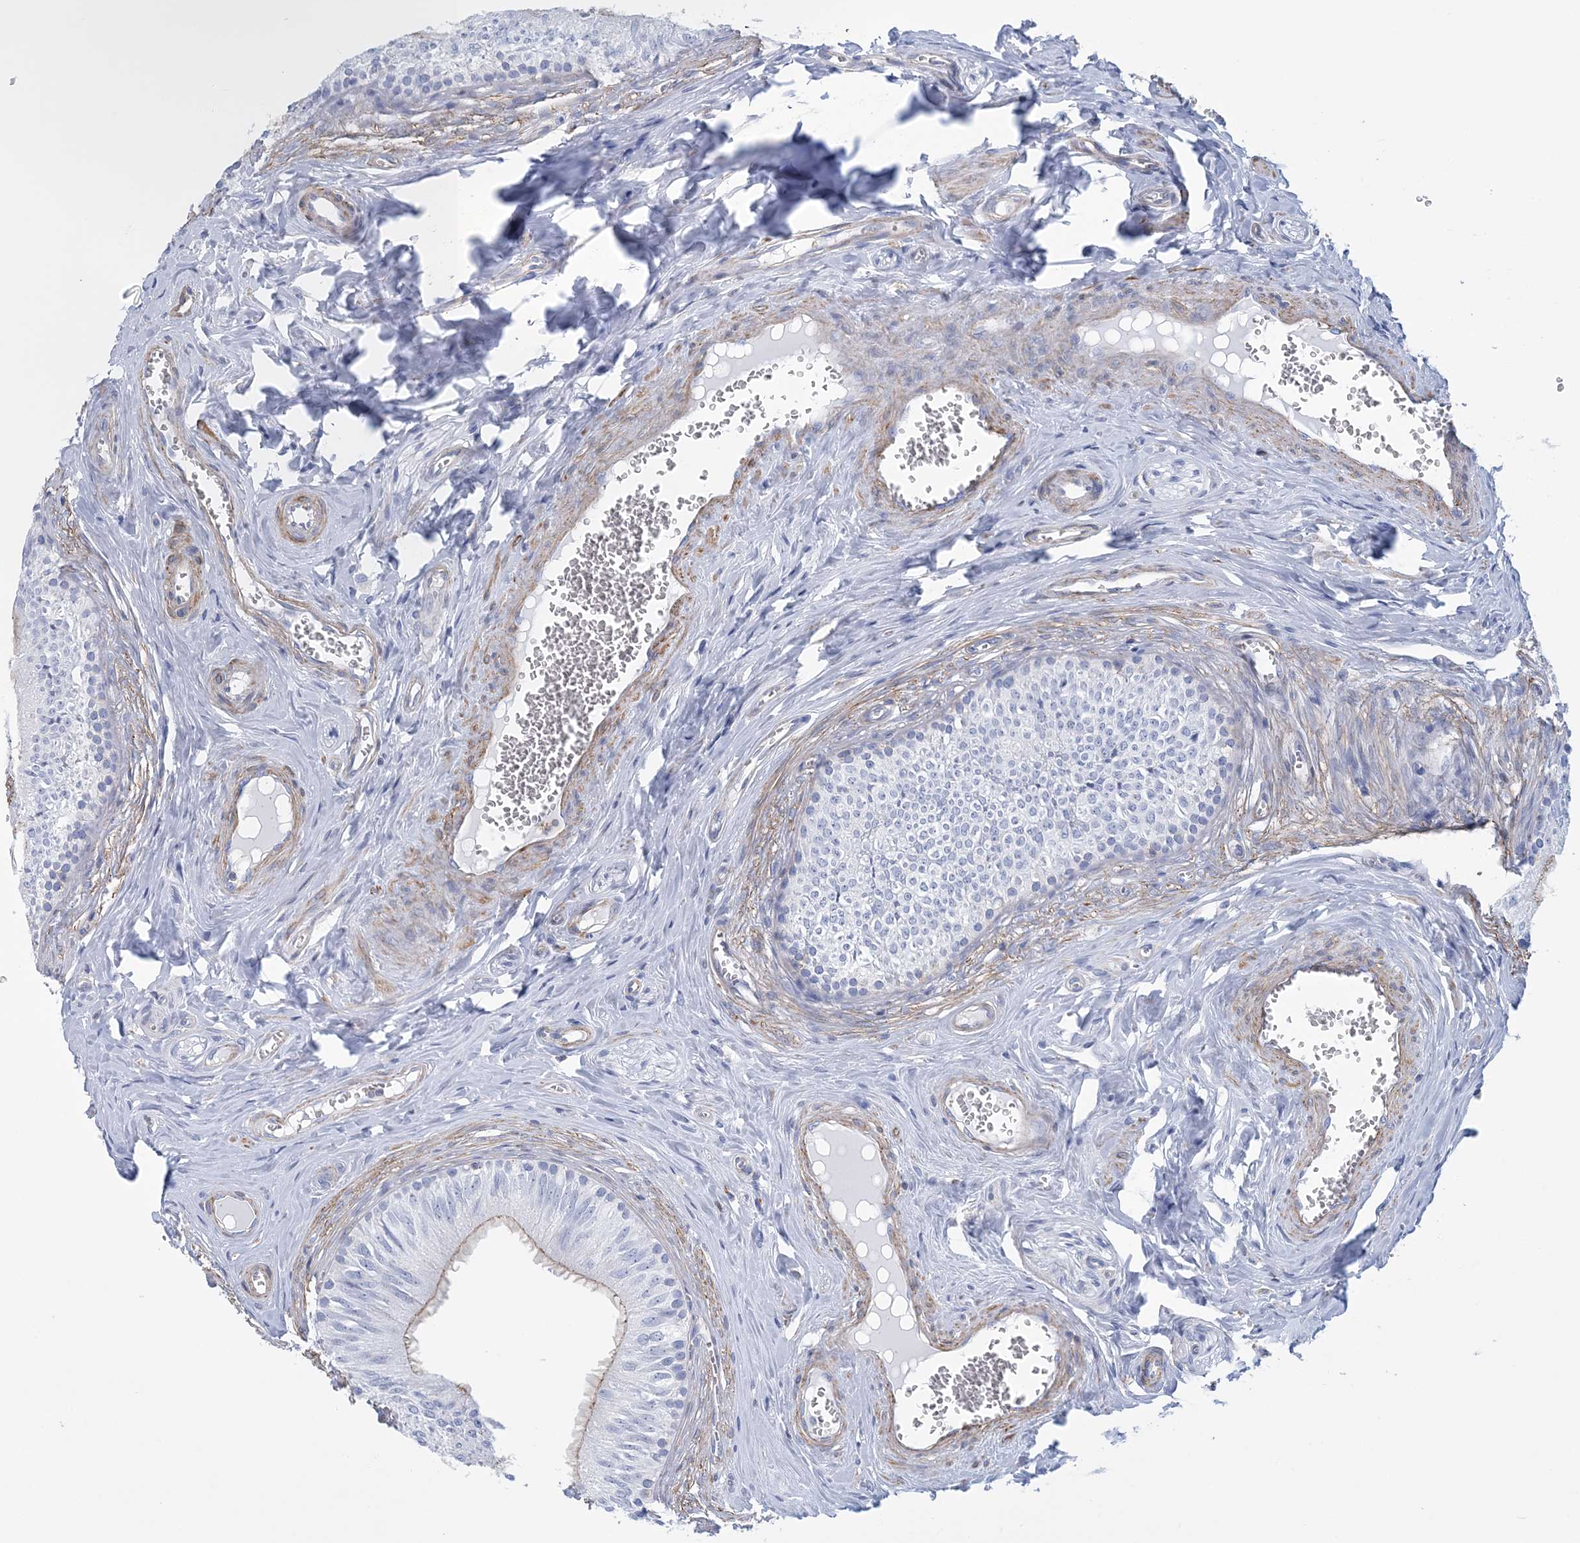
{"staining": {"intensity": "moderate", "quantity": "25%-75%", "location": "cytoplasmic/membranous"}, "tissue": "epididymis", "cell_type": "Glandular cells", "image_type": "normal", "snomed": [{"axis": "morphology", "description": "Normal tissue, NOS"}, {"axis": "topography", "description": "Epididymis"}], "caption": "Immunohistochemistry (DAB (3,3'-diaminobenzidine)) staining of unremarkable epididymis displays moderate cytoplasmic/membranous protein positivity in approximately 25%-75% of glandular cells. (brown staining indicates protein expression, while blue staining denotes nuclei).", "gene": "C11orf21", "patient": {"sex": "male", "age": 46}}